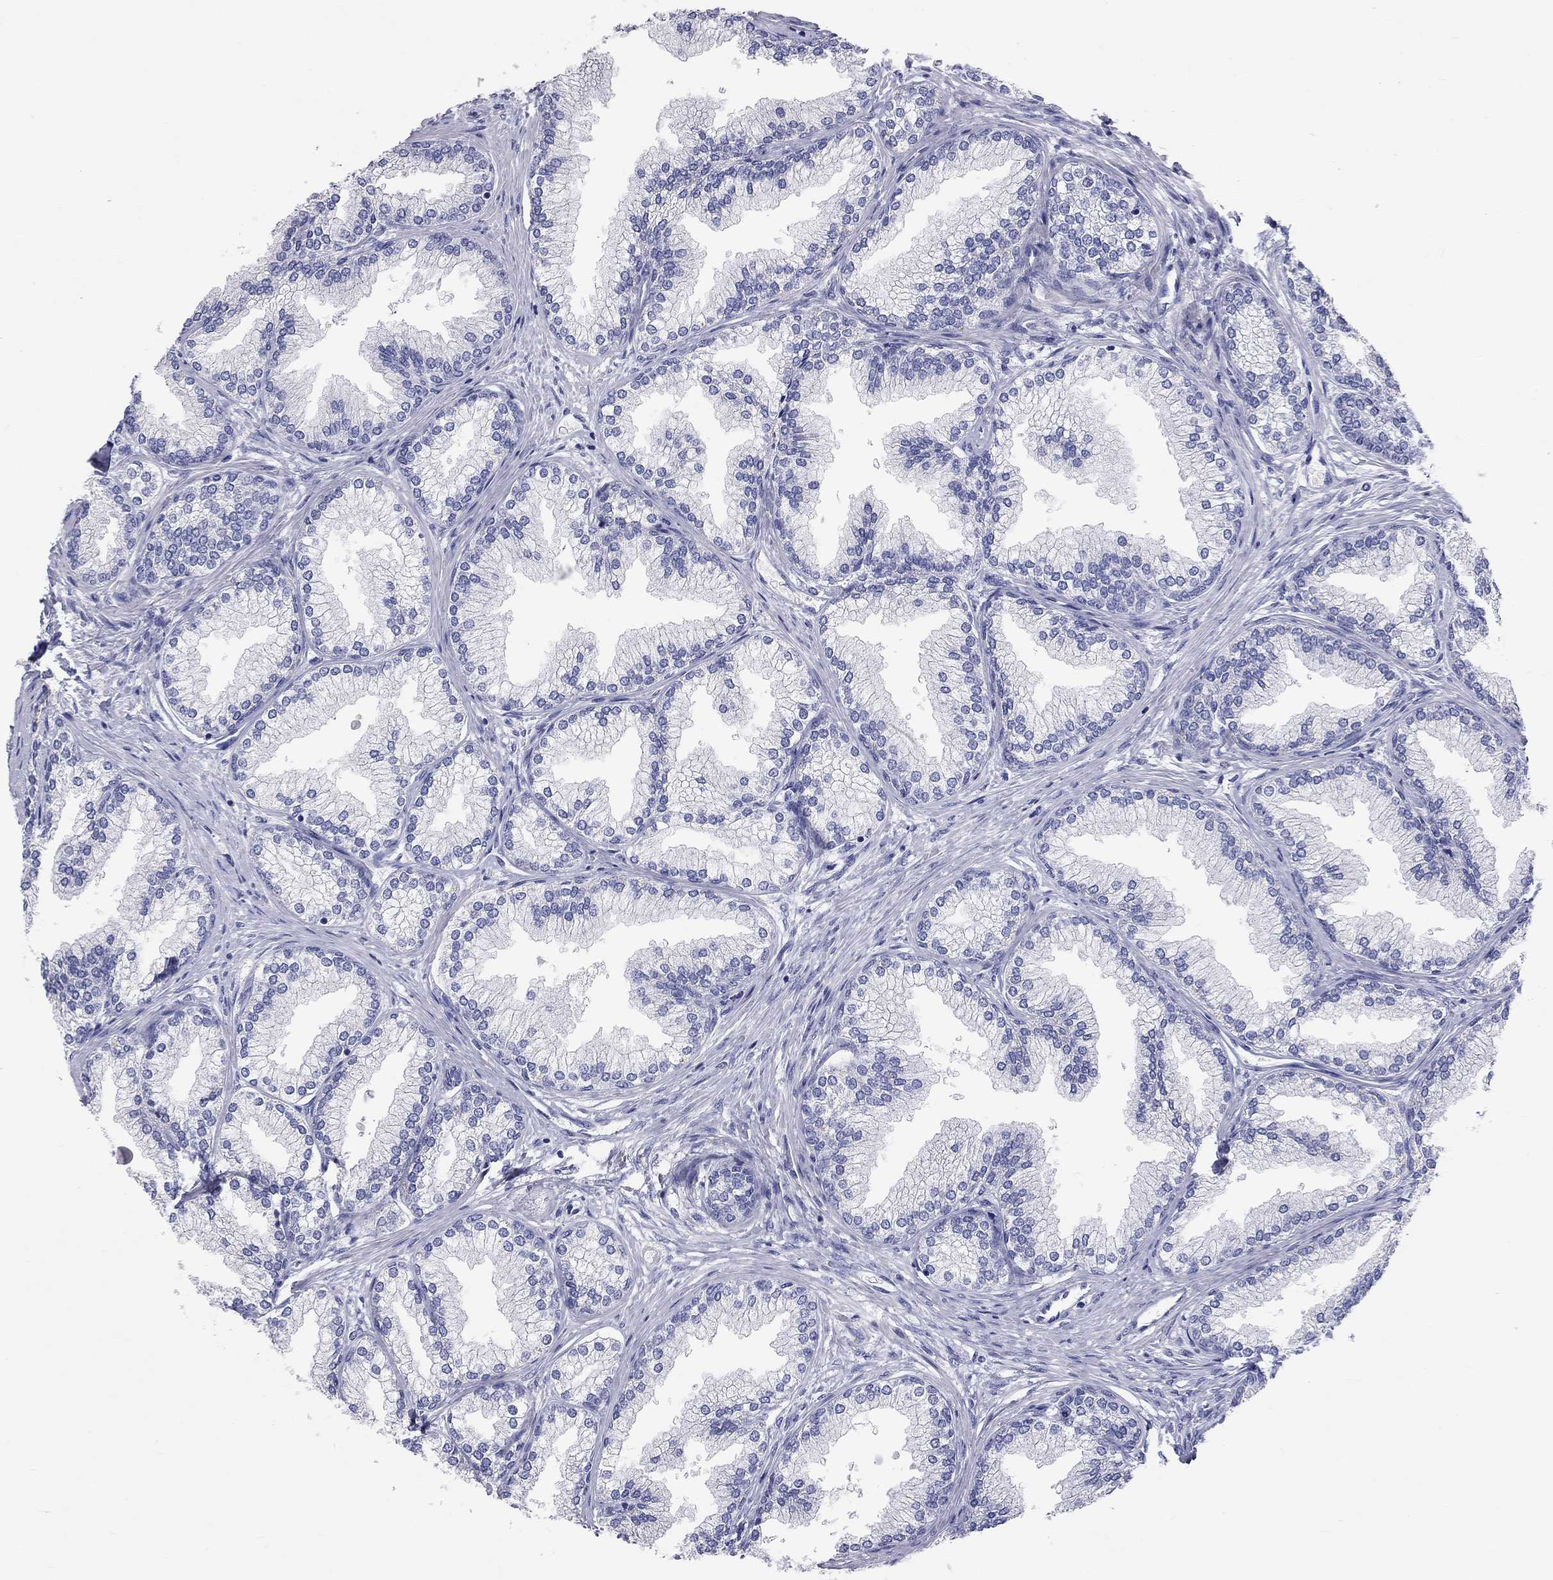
{"staining": {"intensity": "negative", "quantity": "none", "location": "none"}, "tissue": "prostate", "cell_type": "Glandular cells", "image_type": "normal", "snomed": [{"axis": "morphology", "description": "Normal tissue, NOS"}, {"axis": "topography", "description": "Prostate"}], "caption": "A high-resolution histopathology image shows IHC staining of unremarkable prostate, which shows no significant staining in glandular cells. (Stains: DAB (3,3'-diaminobenzidine) immunohistochemistry with hematoxylin counter stain, Microscopy: brightfield microscopy at high magnification).", "gene": "PCDHGC5", "patient": {"sex": "male", "age": 72}}